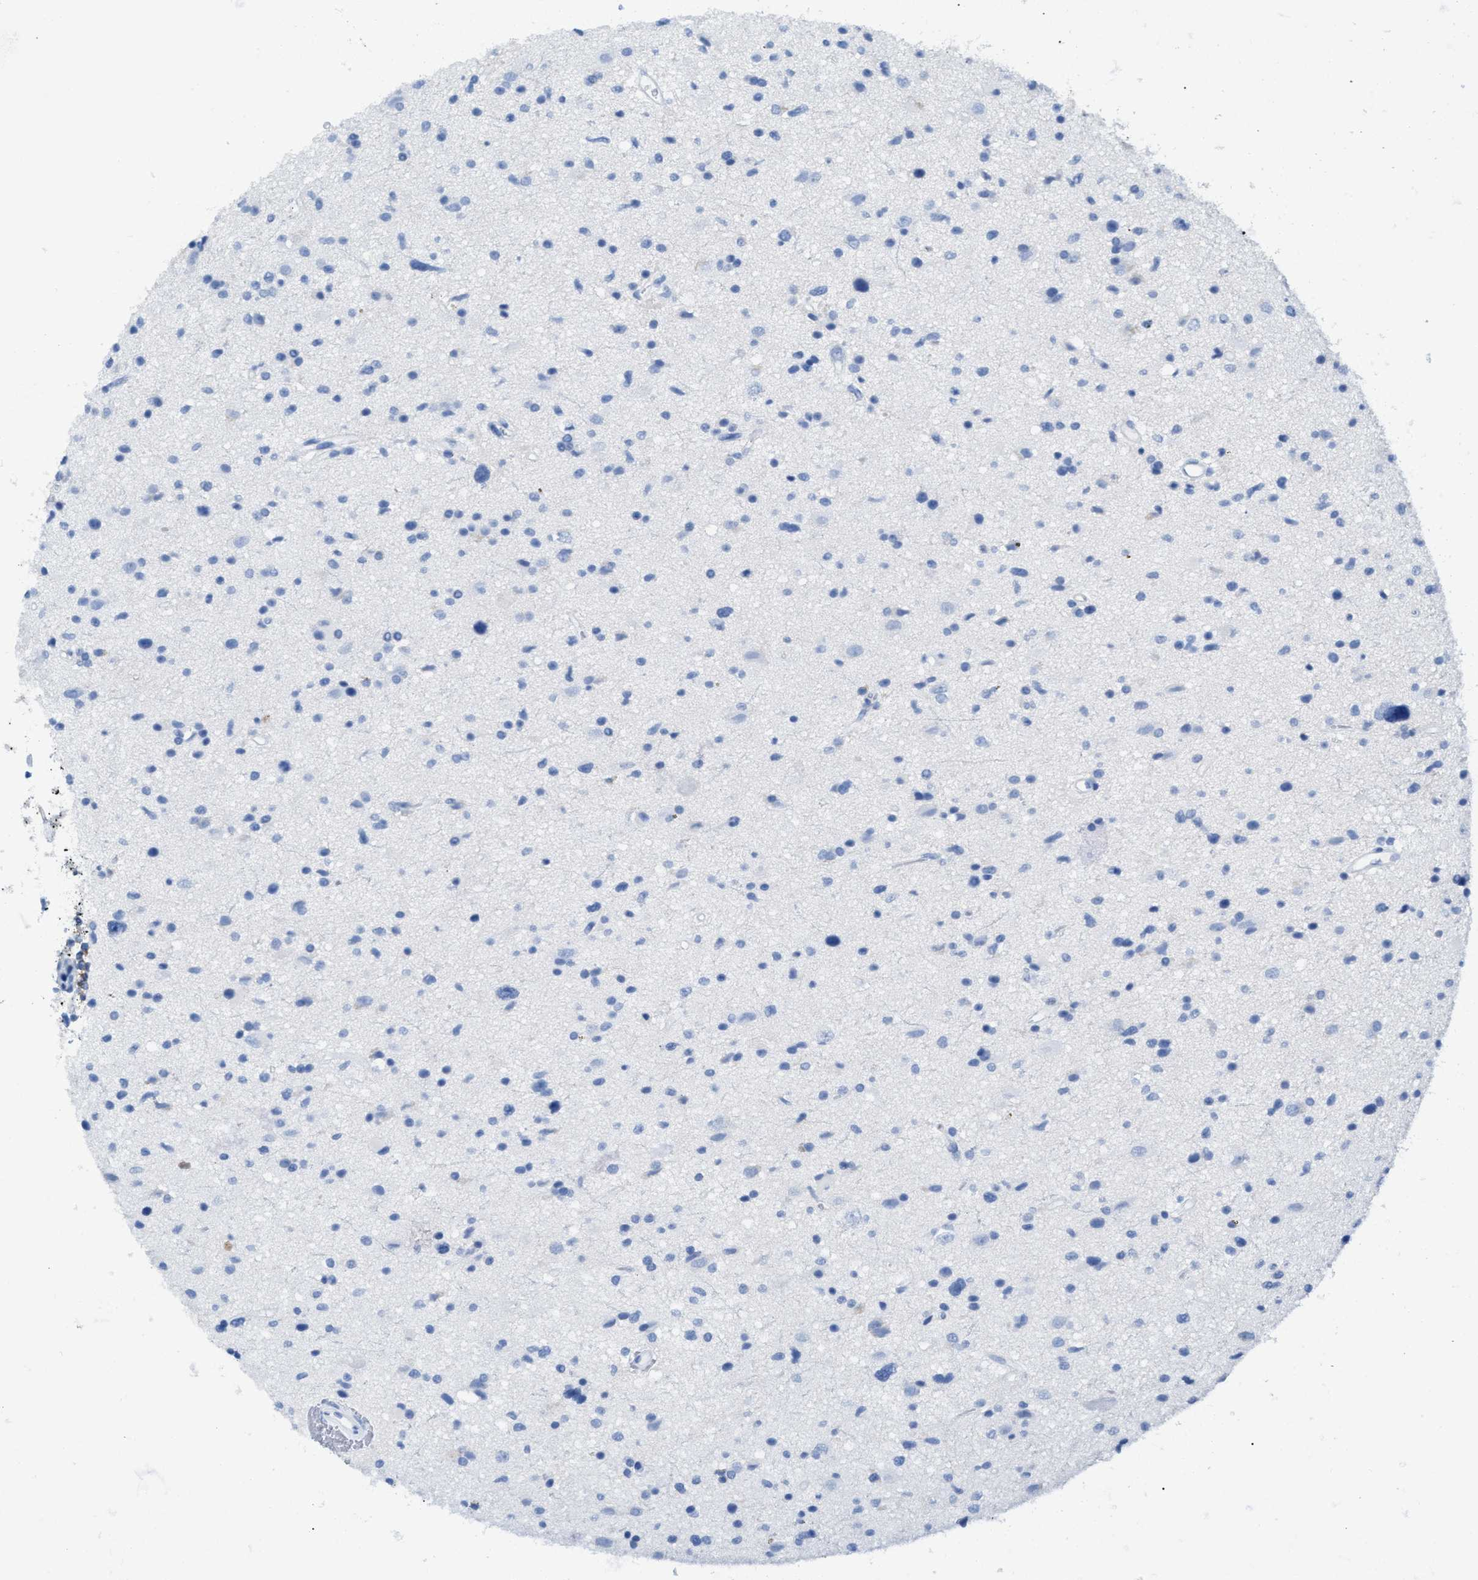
{"staining": {"intensity": "negative", "quantity": "none", "location": "none"}, "tissue": "glioma", "cell_type": "Tumor cells", "image_type": "cancer", "snomed": [{"axis": "morphology", "description": "Glioma, malignant, High grade"}, {"axis": "topography", "description": "Brain"}], "caption": "Immunohistochemistry (IHC) photomicrograph of neoplastic tissue: human glioma stained with DAB reveals no significant protein expression in tumor cells. (DAB immunohistochemistry with hematoxylin counter stain).", "gene": "CD5", "patient": {"sex": "male", "age": 33}}